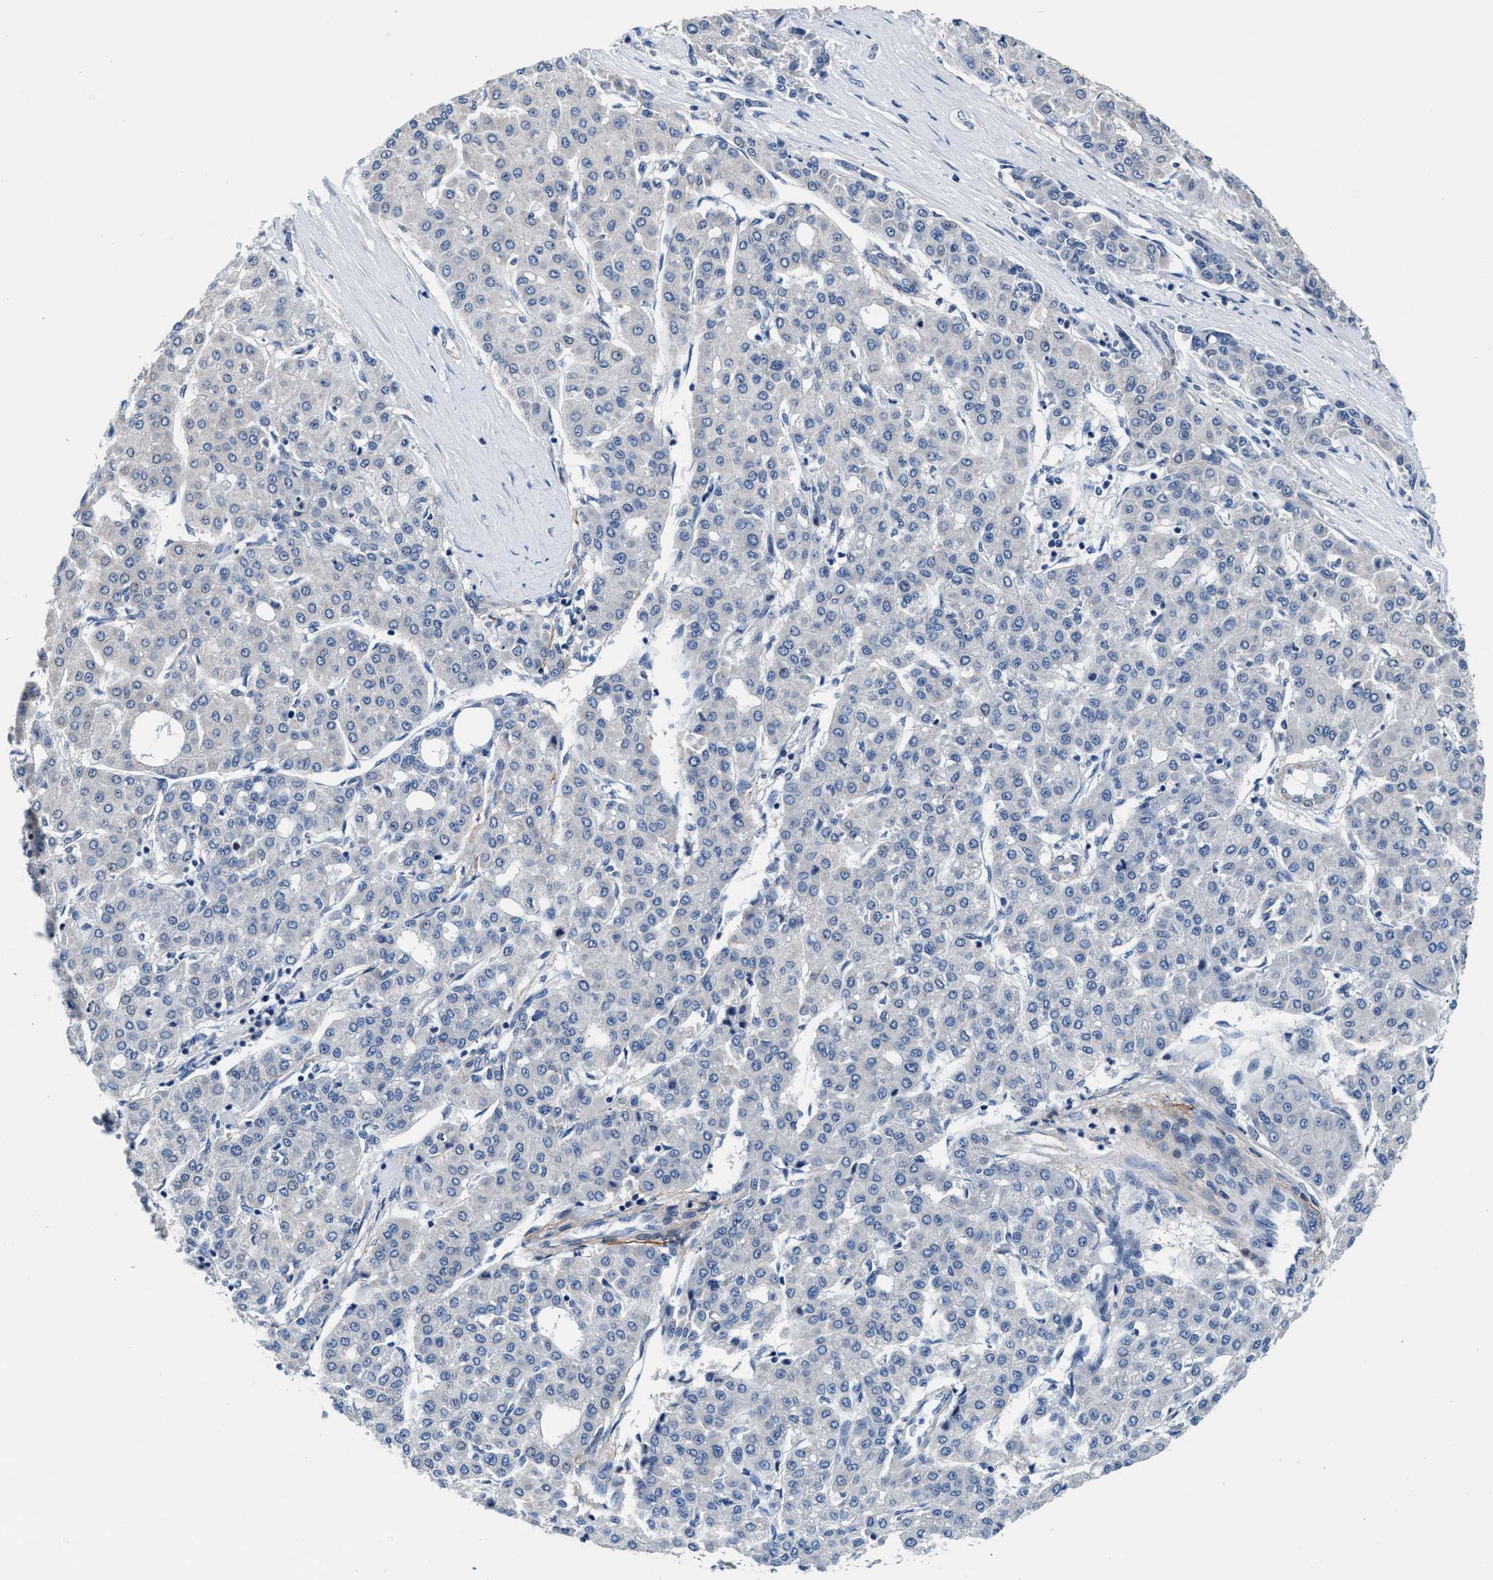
{"staining": {"intensity": "negative", "quantity": "none", "location": "none"}, "tissue": "liver cancer", "cell_type": "Tumor cells", "image_type": "cancer", "snomed": [{"axis": "morphology", "description": "Carcinoma, Hepatocellular, NOS"}, {"axis": "topography", "description": "Liver"}], "caption": "IHC micrograph of human liver hepatocellular carcinoma stained for a protein (brown), which exhibits no positivity in tumor cells.", "gene": "MYH3", "patient": {"sex": "male", "age": 65}}